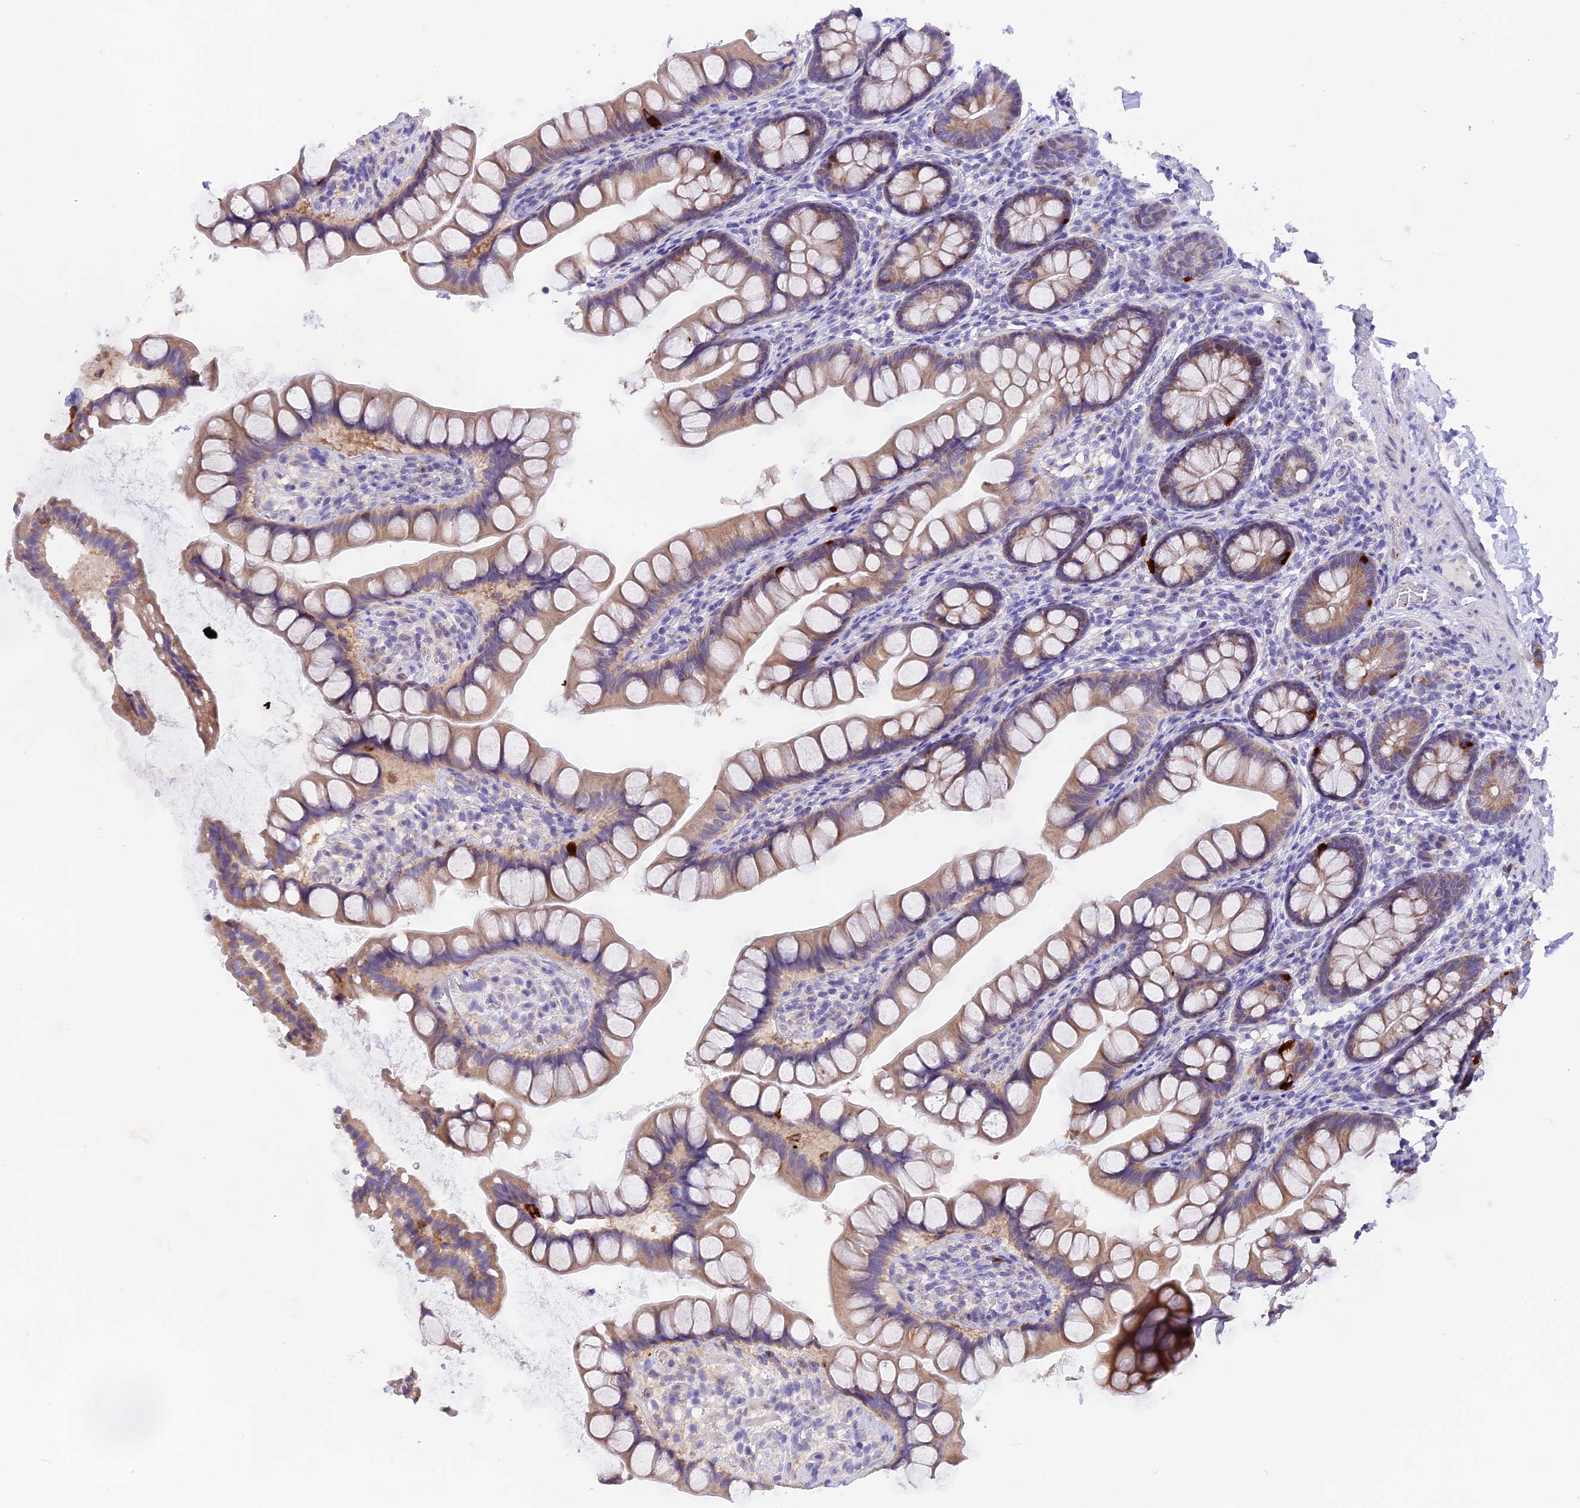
{"staining": {"intensity": "weak", "quantity": ">75%", "location": "cytoplasmic/membranous"}, "tissue": "small intestine", "cell_type": "Glandular cells", "image_type": "normal", "snomed": [{"axis": "morphology", "description": "Normal tissue, NOS"}, {"axis": "topography", "description": "Small intestine"}], "caption": "Protein analysis of normal small intestine demonstrates weak cytoplasmic/membranous staining in approximately >75% of glandular cells.", "gene": "PKIA", "patient": {"sex": "male", "age": 70}}